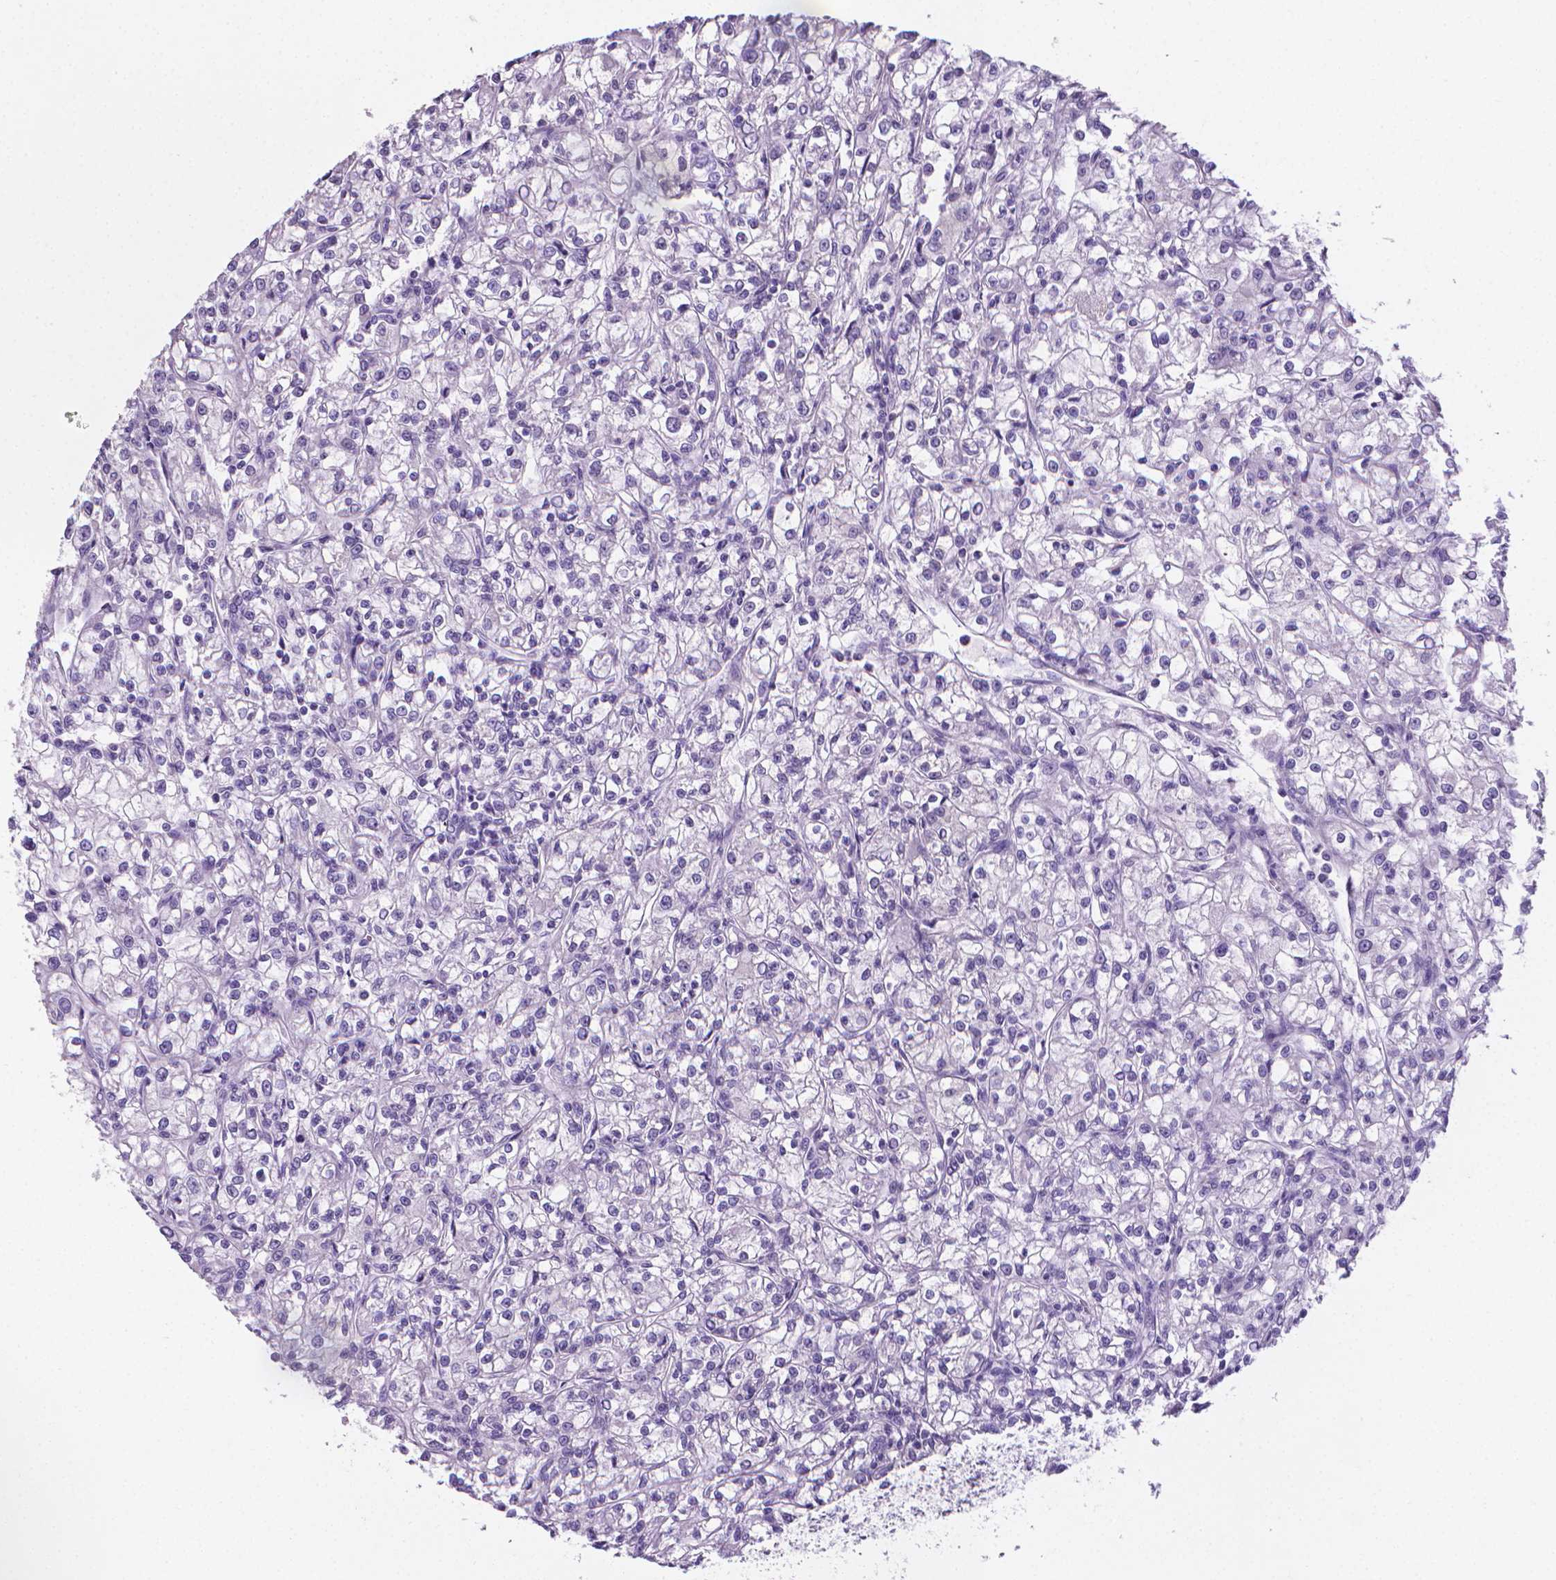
{"staining": {"intensity": "negative", "quantity": "none", "location": "none"}, "tissue": "renal cancer", "cell_type": "Tumor cells", "image_type": "cancer", "snomed": [{"axis": "morphology", "description": "Adenocarcinoma, NOS"}, {"axis": "topography", "description": "Kidney"}], "caption": "High power microscopy photomicrograph of an IHC photomicrograph of renal cancer (adenocarcinoma), revealing no significant positivity in tumor cells.", "gene": "XPNPEP2", "patient": {"sex": "female", "age": 59}}